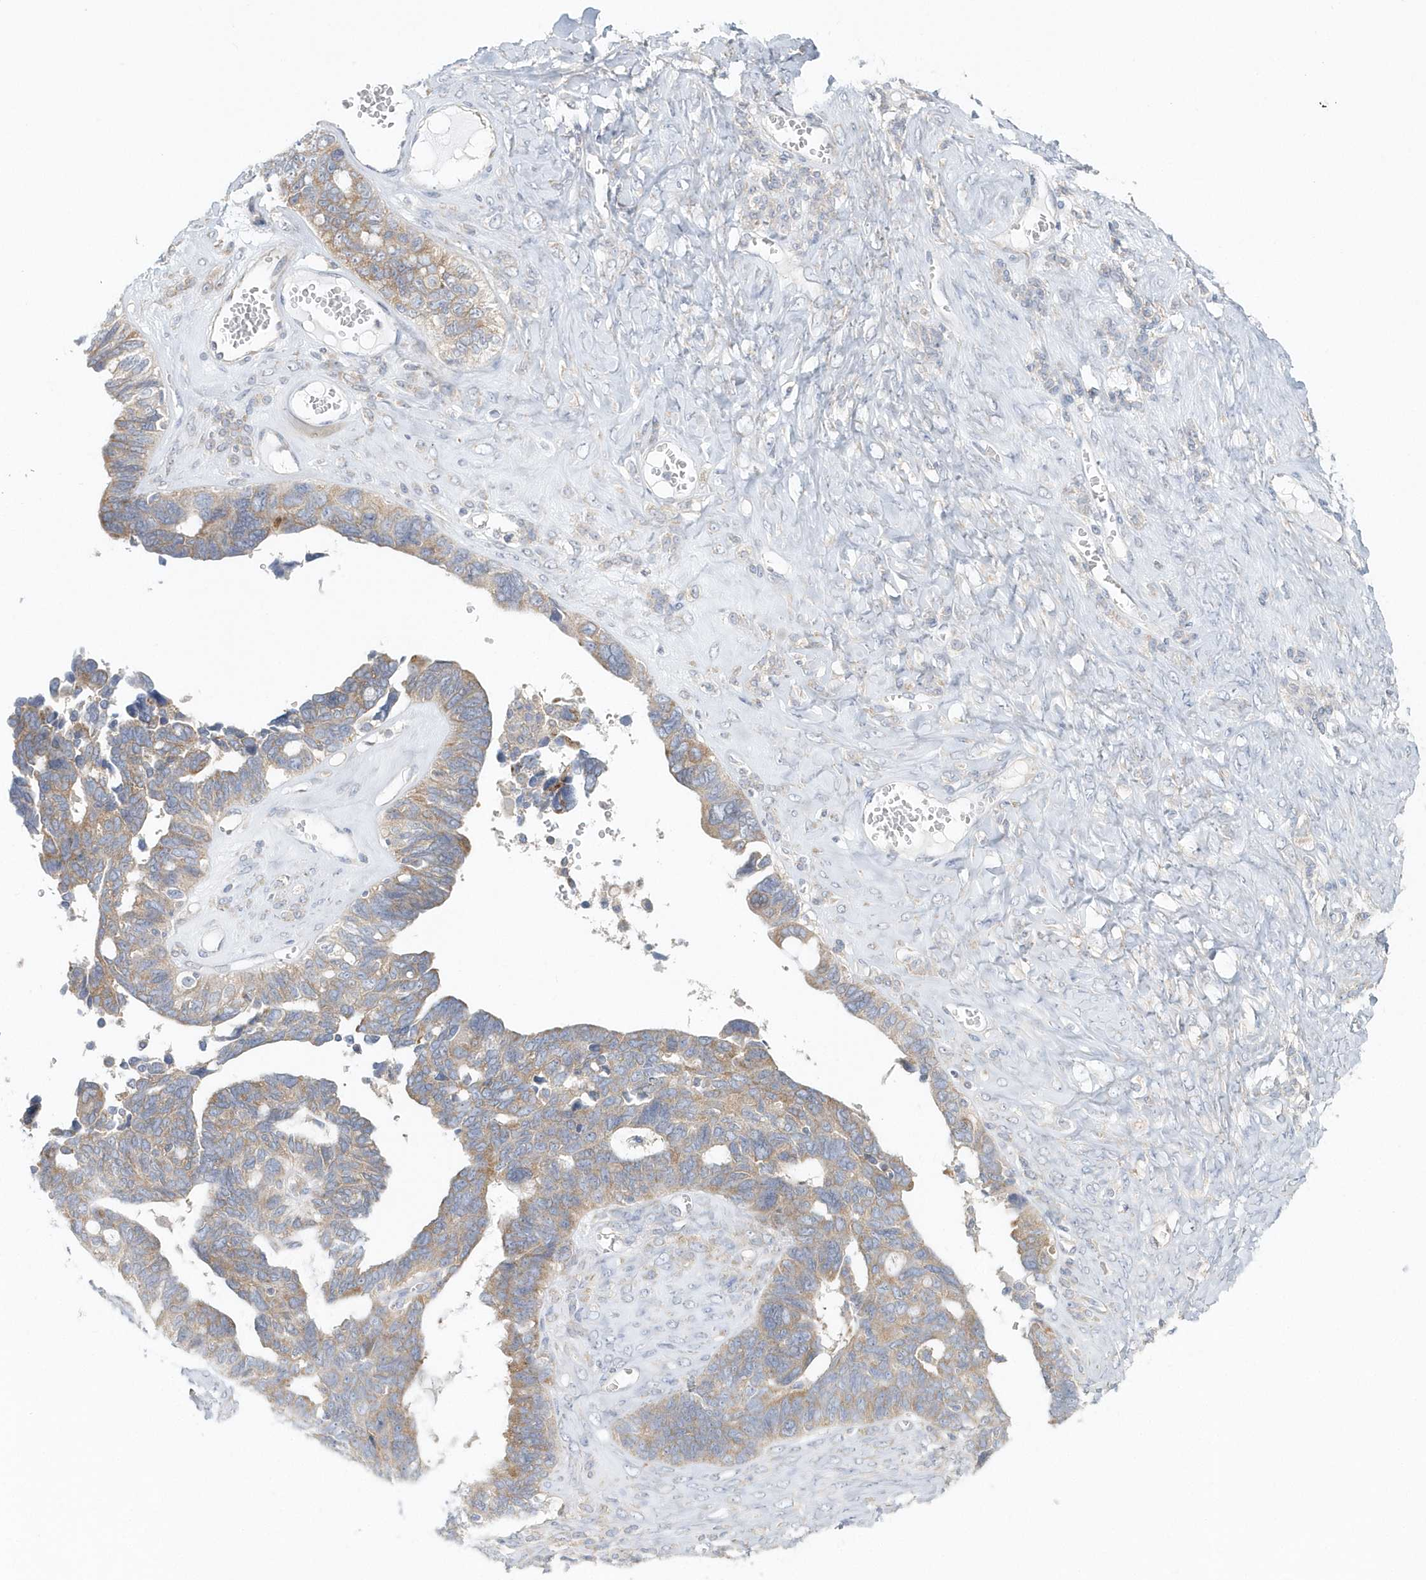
{"staining": {"intensity": "weak", "quantity": ">75%", "location": "cytoplasmic/membranous"}, "tissue": "ovarian cancer", "cell_type": "Tumor cells", "image_type": "cancer", "snomed": [{"axis": "morphology", "description": "Cystadenocarcinoma, serous, NOS"}, {"axis": "topography", "description": "Ovary"}], "caption": "There is low levels of weak cytoplasmic/membranous staining in tumor cells of ovarian cancer, as demonstrated by immunohistochemical staining (brown color).", "gene": "EIF3C", "patient": {"sex": "female", "age": 79}}